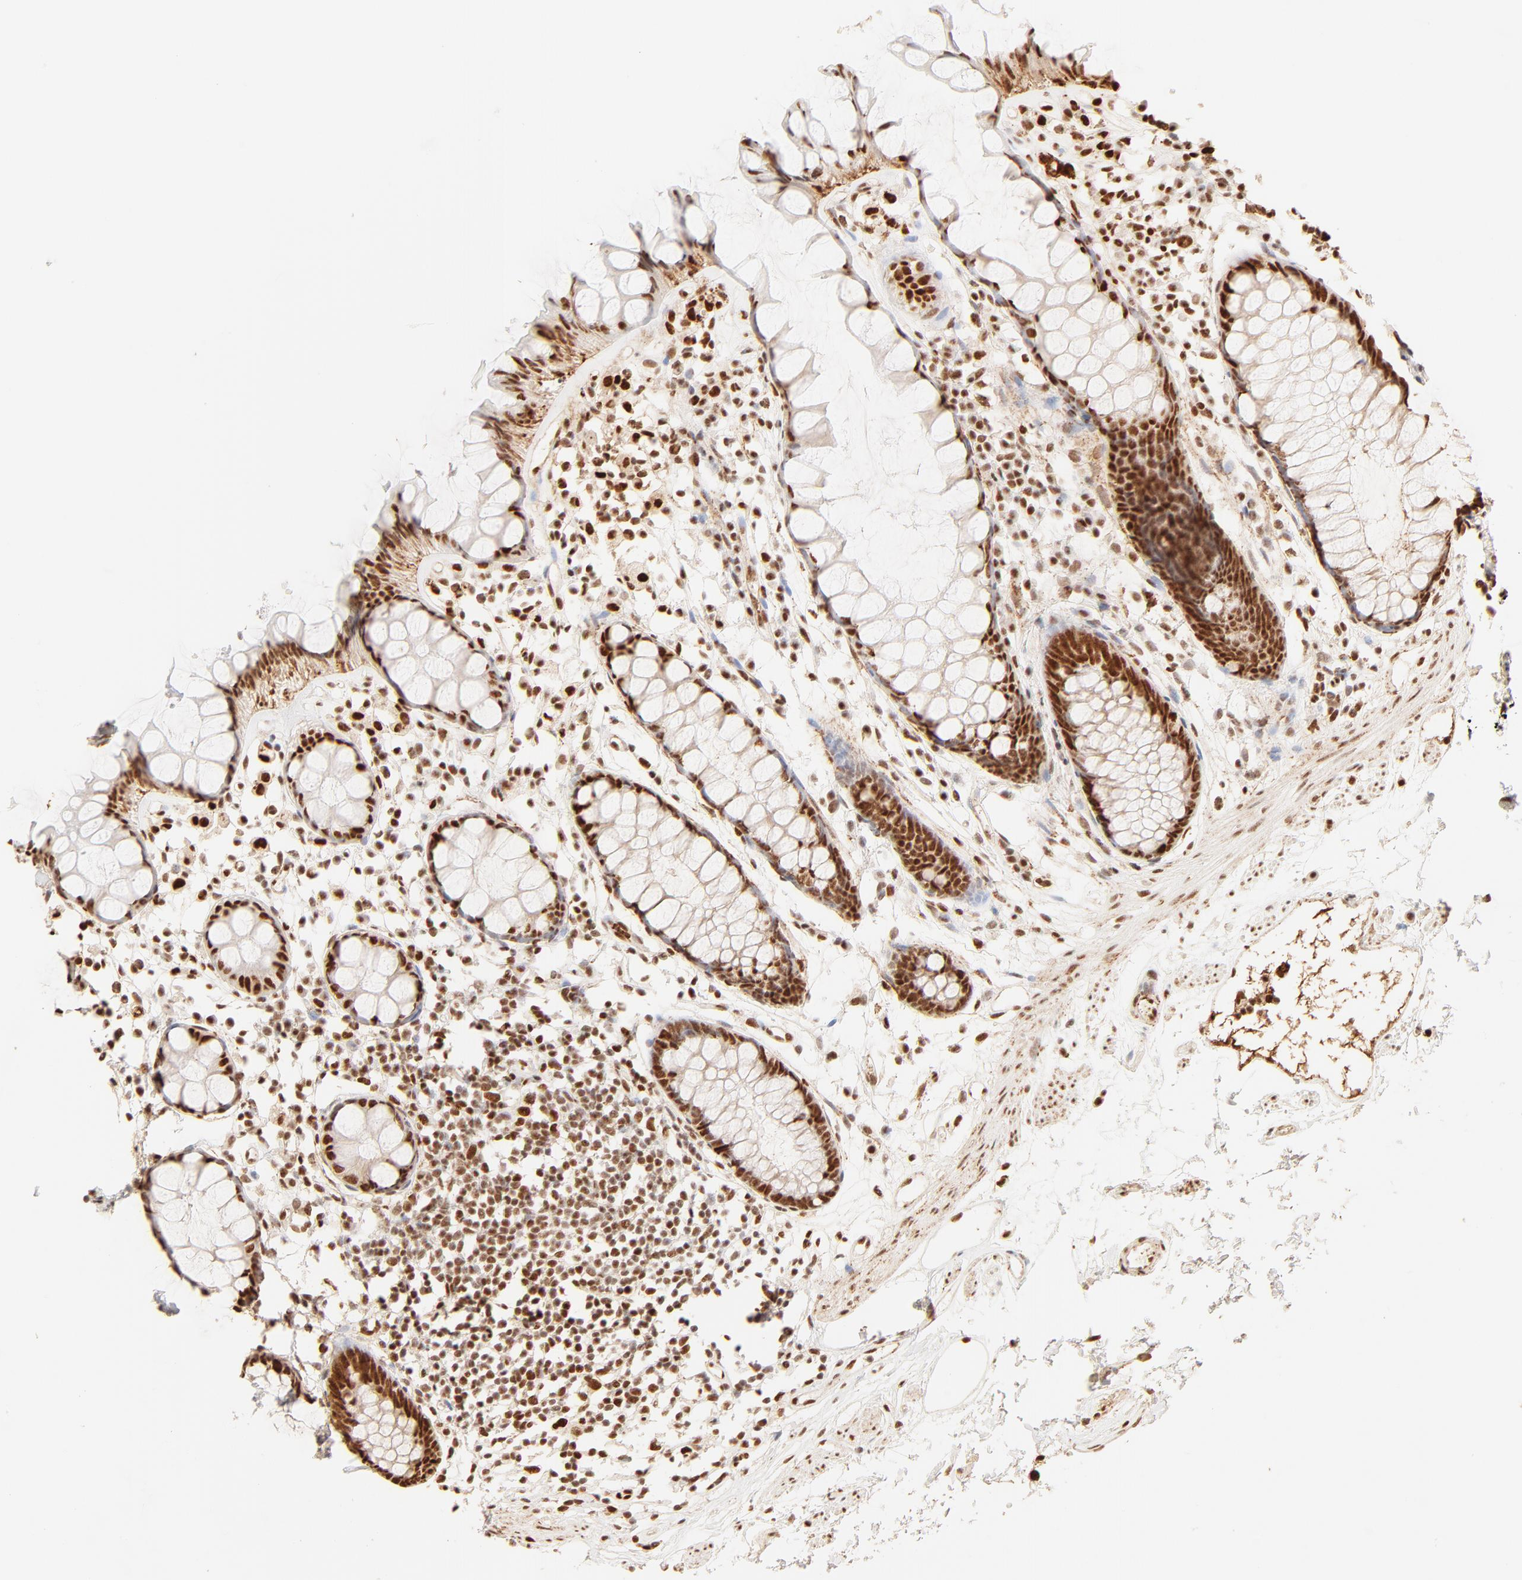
{"staining": {"intensity": "strong", "quantity": ">75%", "location": "nuclear"}, "tissue": "rectum", "cell_type": "Glandular cells", "image_type": "normal", "snomed": [{"axis": "morphology", "description": "Normal tissue, NOS"}, {"axis": "topography", "description": "Rectum"}], "caption": "The immunohistochemical stain highlights strong nuclear expression in glandular cells of normal rectum. The staining was performed using DAB (3,3'-diaminobenzidine), with brown indicating positive protein expression. Nuclei are stained blue with hematoxylin.", "gene": "FAM50A", "patient": {"sex": "female", "age": 66}}